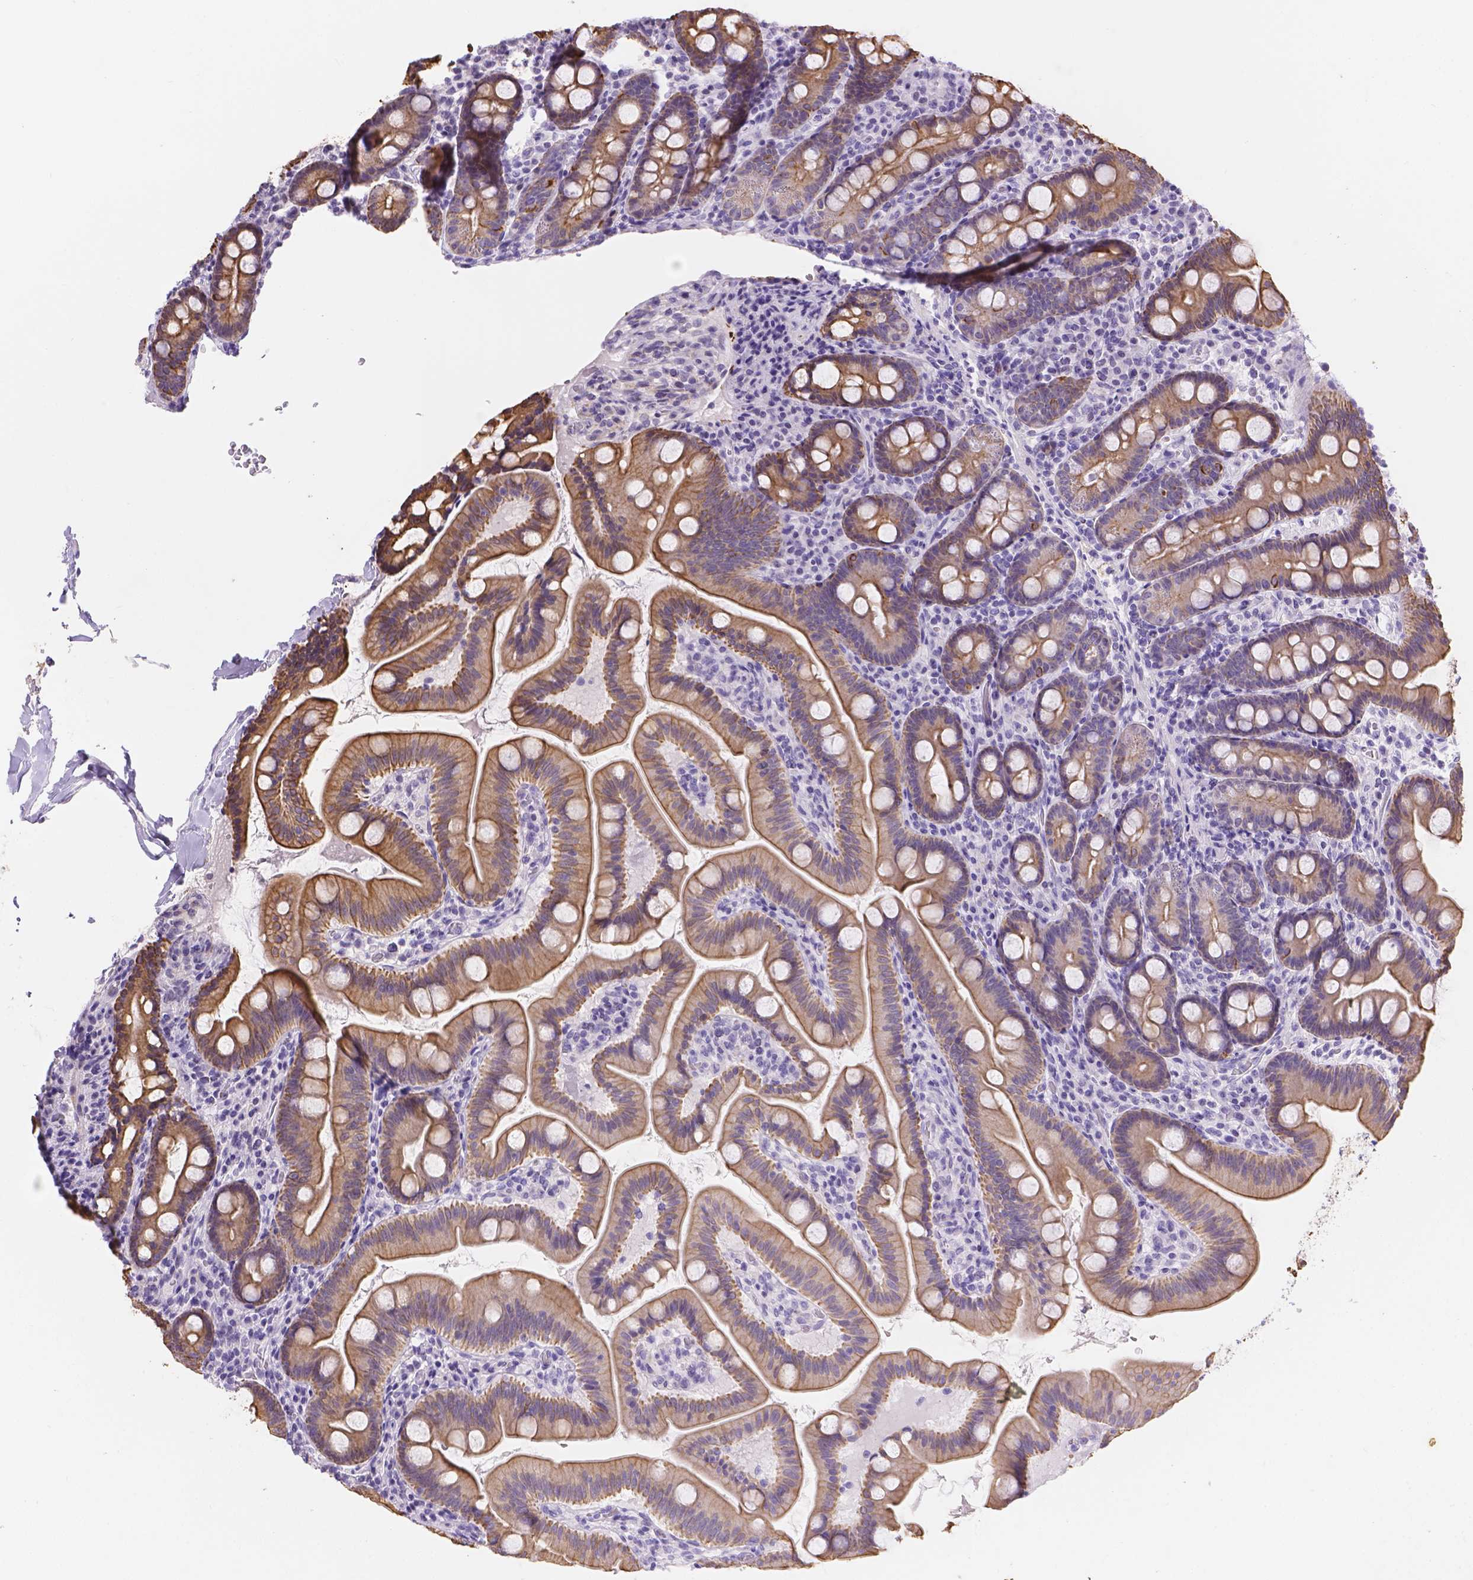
{"staining": {"intensity": "strong", "quantity": ">75%", "location": "cytoplasmic/membranous"}, "tissue": "duodenum", "cell_type": "Glandular cells", "image_type": "normal", "snomed": [{"axis": "morphology", "description": "Normal tissue, NOS"}, {"axis": "topography", "description": "Duodenum"}], "caption": "Glandular cells exhibit strong cytoplasmic/membranous expression in about >75% of cells in normal duodenum.", "gene": "DMWD", "patient": {"sex": "male", "age": 59}}